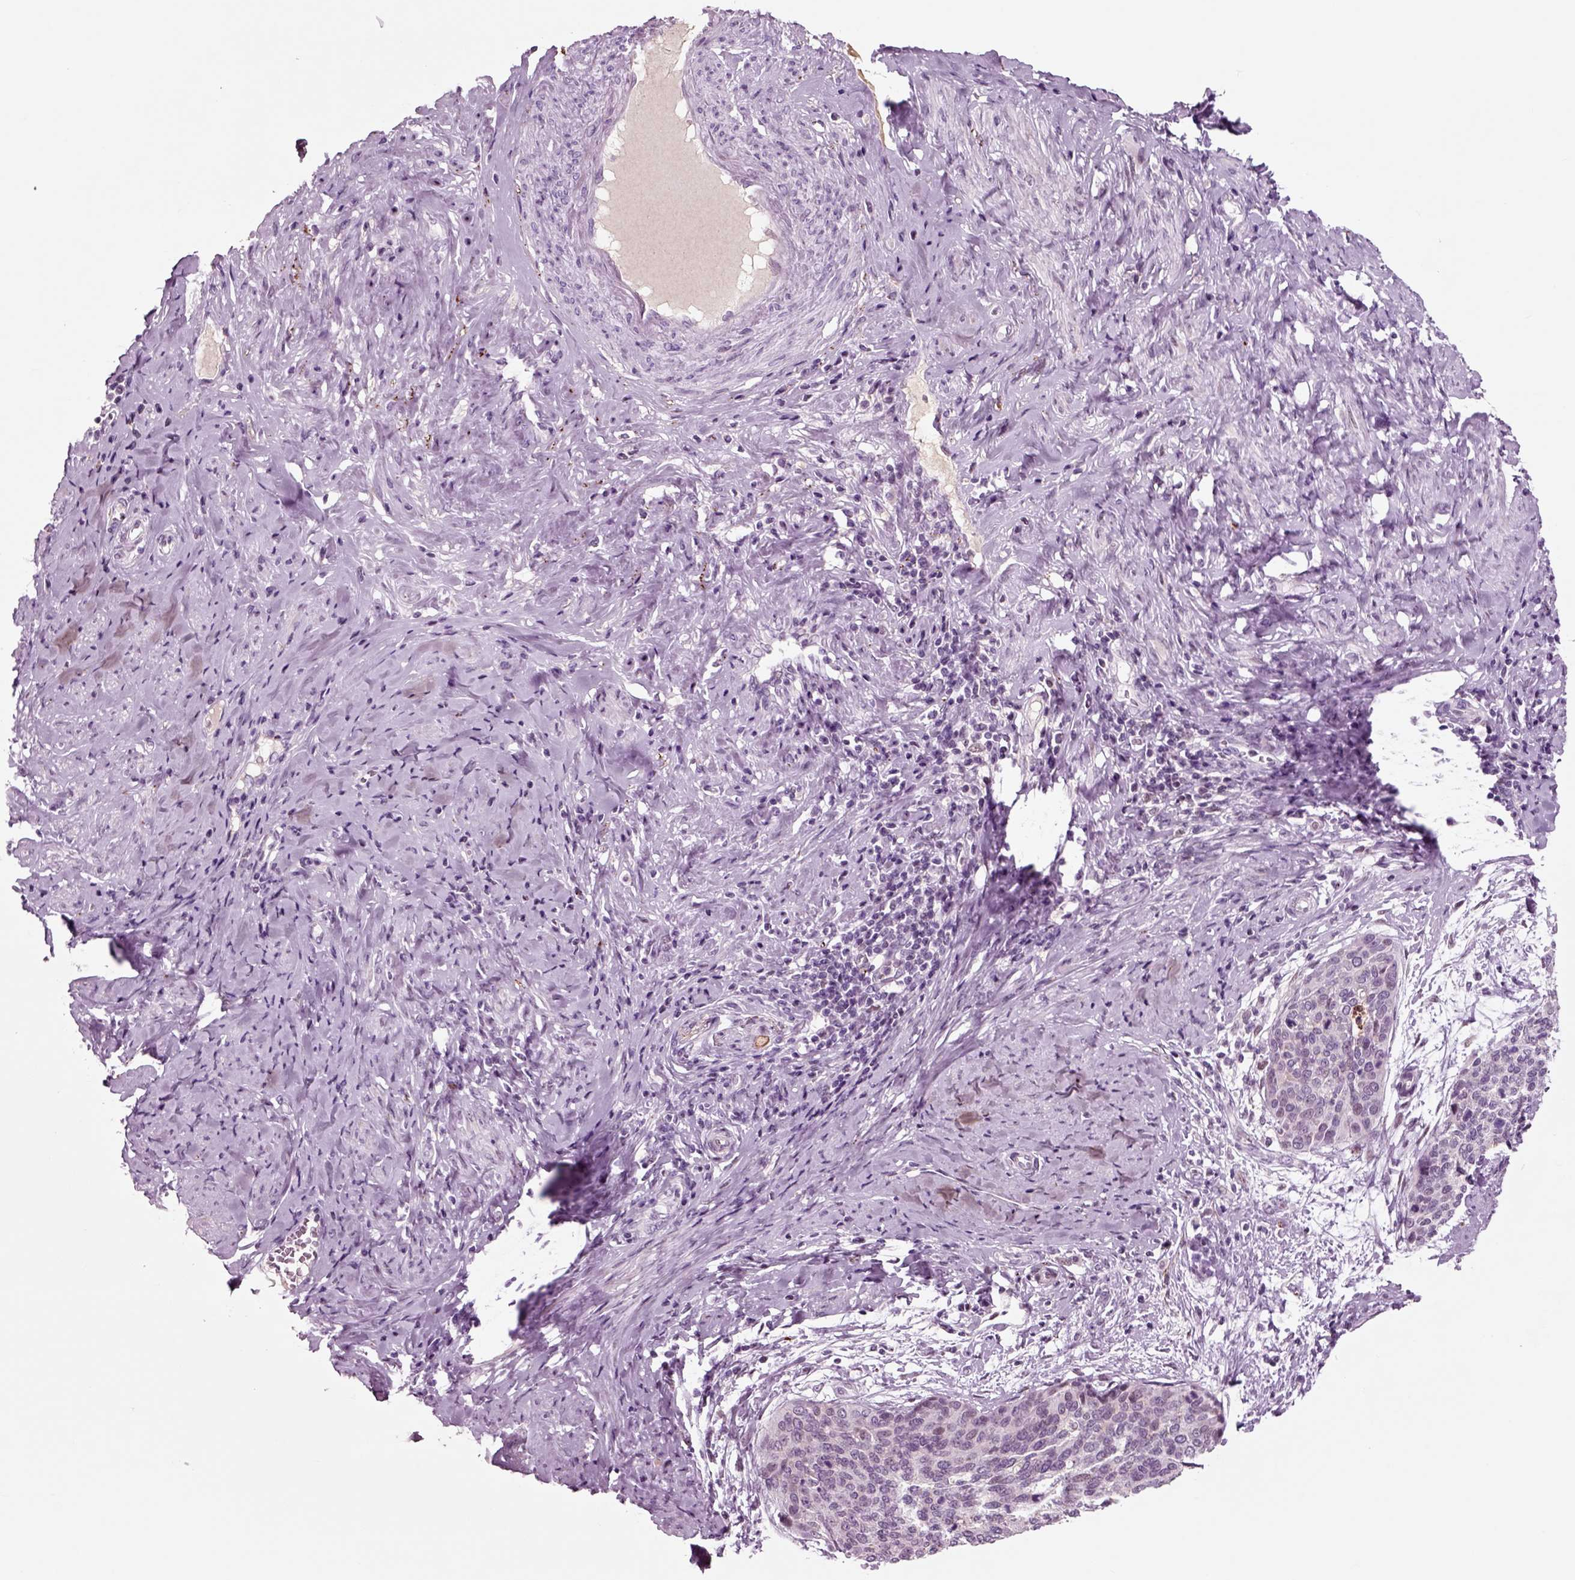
{"staining": {"intensity": "negative", "quantity": "none", "location": "none"}, "tissue": "cervical cancer", "cell_type": "Tumor cells", "image_type": "cancer", "snomed": [{"axis": "morphology", "description": "Squamous cell carcinoma, NOS"}, {"axis": "topography", "description": "Cervix"}], "caption": "There is no significant staining in tumor cells of cervical cancer (squamous cell carcinoma).", "gene": "CHGB", "patient": {"sex": "female", "age": 69}}